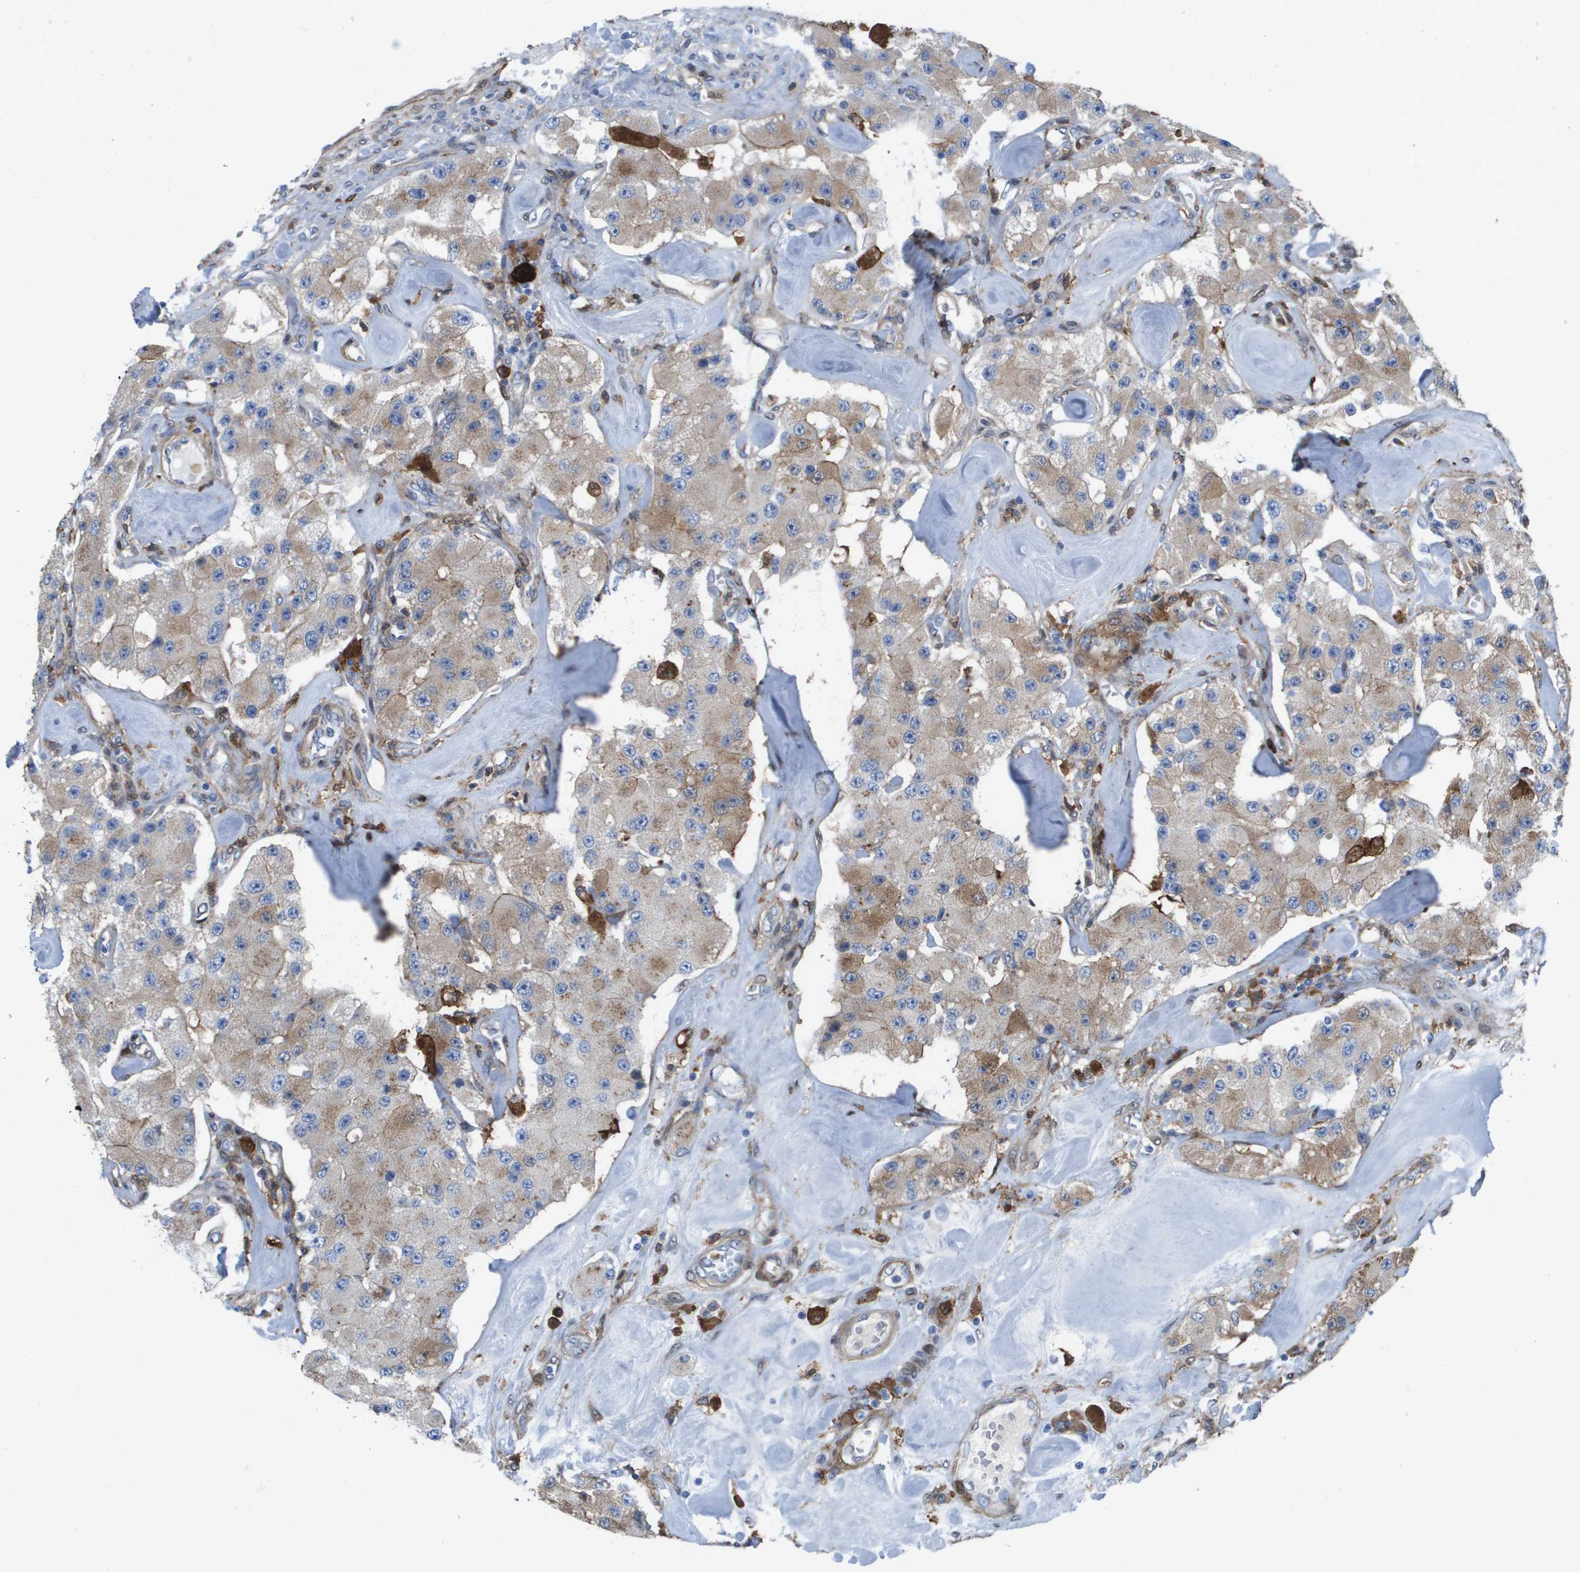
{"staining": {"intensity": "moderate", "quantity": ">75%", "location": "cytoplasmic/membranous"}, "tissue": "carcinoid", "cell_type": "Tumor cells", "image_type": "cancer", "snomed": [{"axis": "morphology", "description": "Carcinoid, malignant, NOS"}, {"axis": "topography", "description": "Pancreas"}], "caption": "Protein staining of carcinoid (malignant) tissue displays moderate cytoplasmic/membranous positivity in approximately >75% of tumor cells.", "gene": "SLC37A2", "patient": {"sex": "male", "age": 41}}